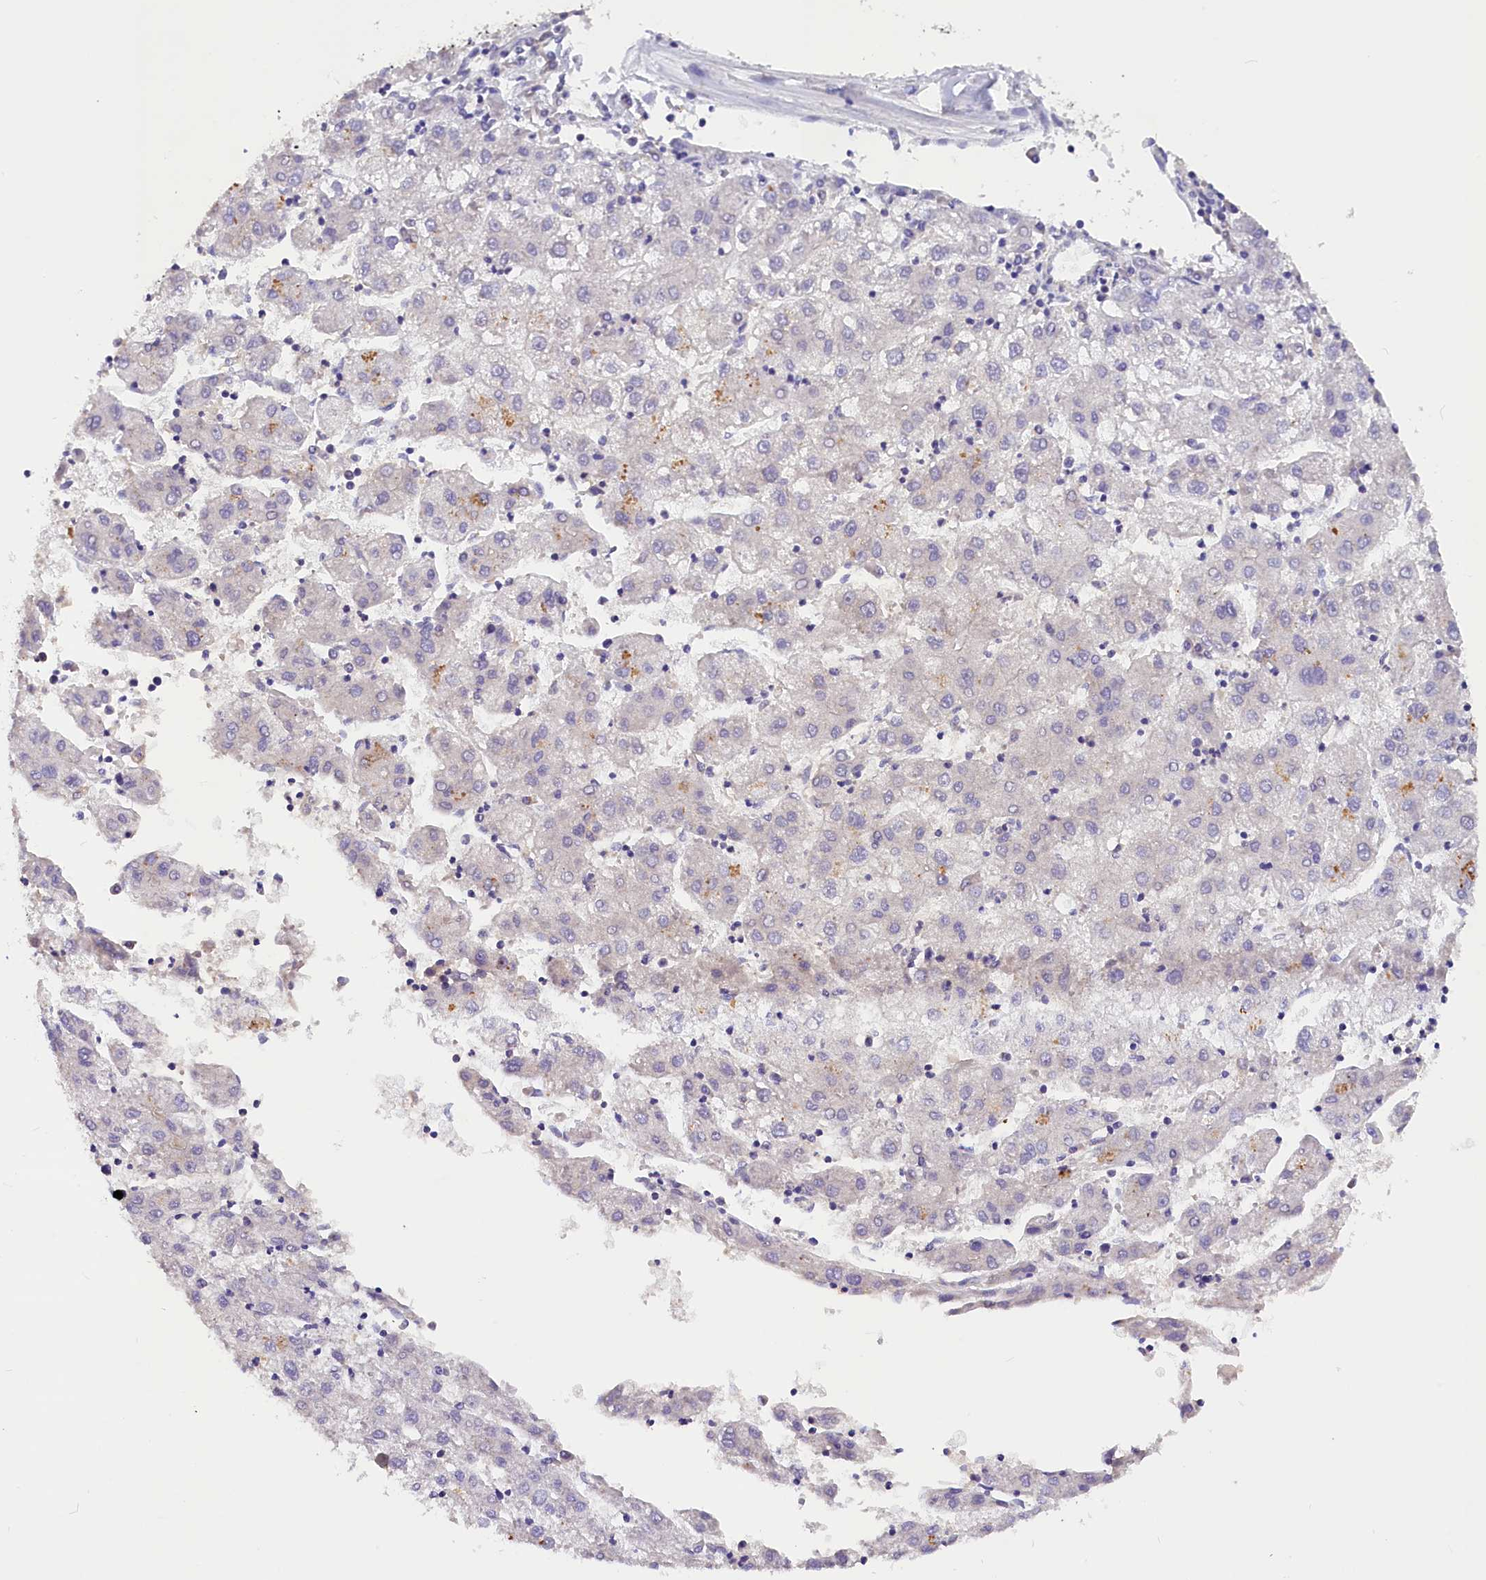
{"staining": {"intensity": "negative", "quantity": "none", "location": "none"}, "tissue": "liver cancer", "cell_type": "Tumor cells", "image_type": "cancer", "snomed": [{"axis": "morphology", "description": "Carcinoma, Hepatocellular, NOS"}, {"axis": "topography", "description": "Liver"}], "caption": "This is an immunohistochemistry (IHC) photomicrograph of liver cancer. There is no positivity in tumor cells.", "gene": "AP3B2", "patient": {"sex": "male", "age": 72}}